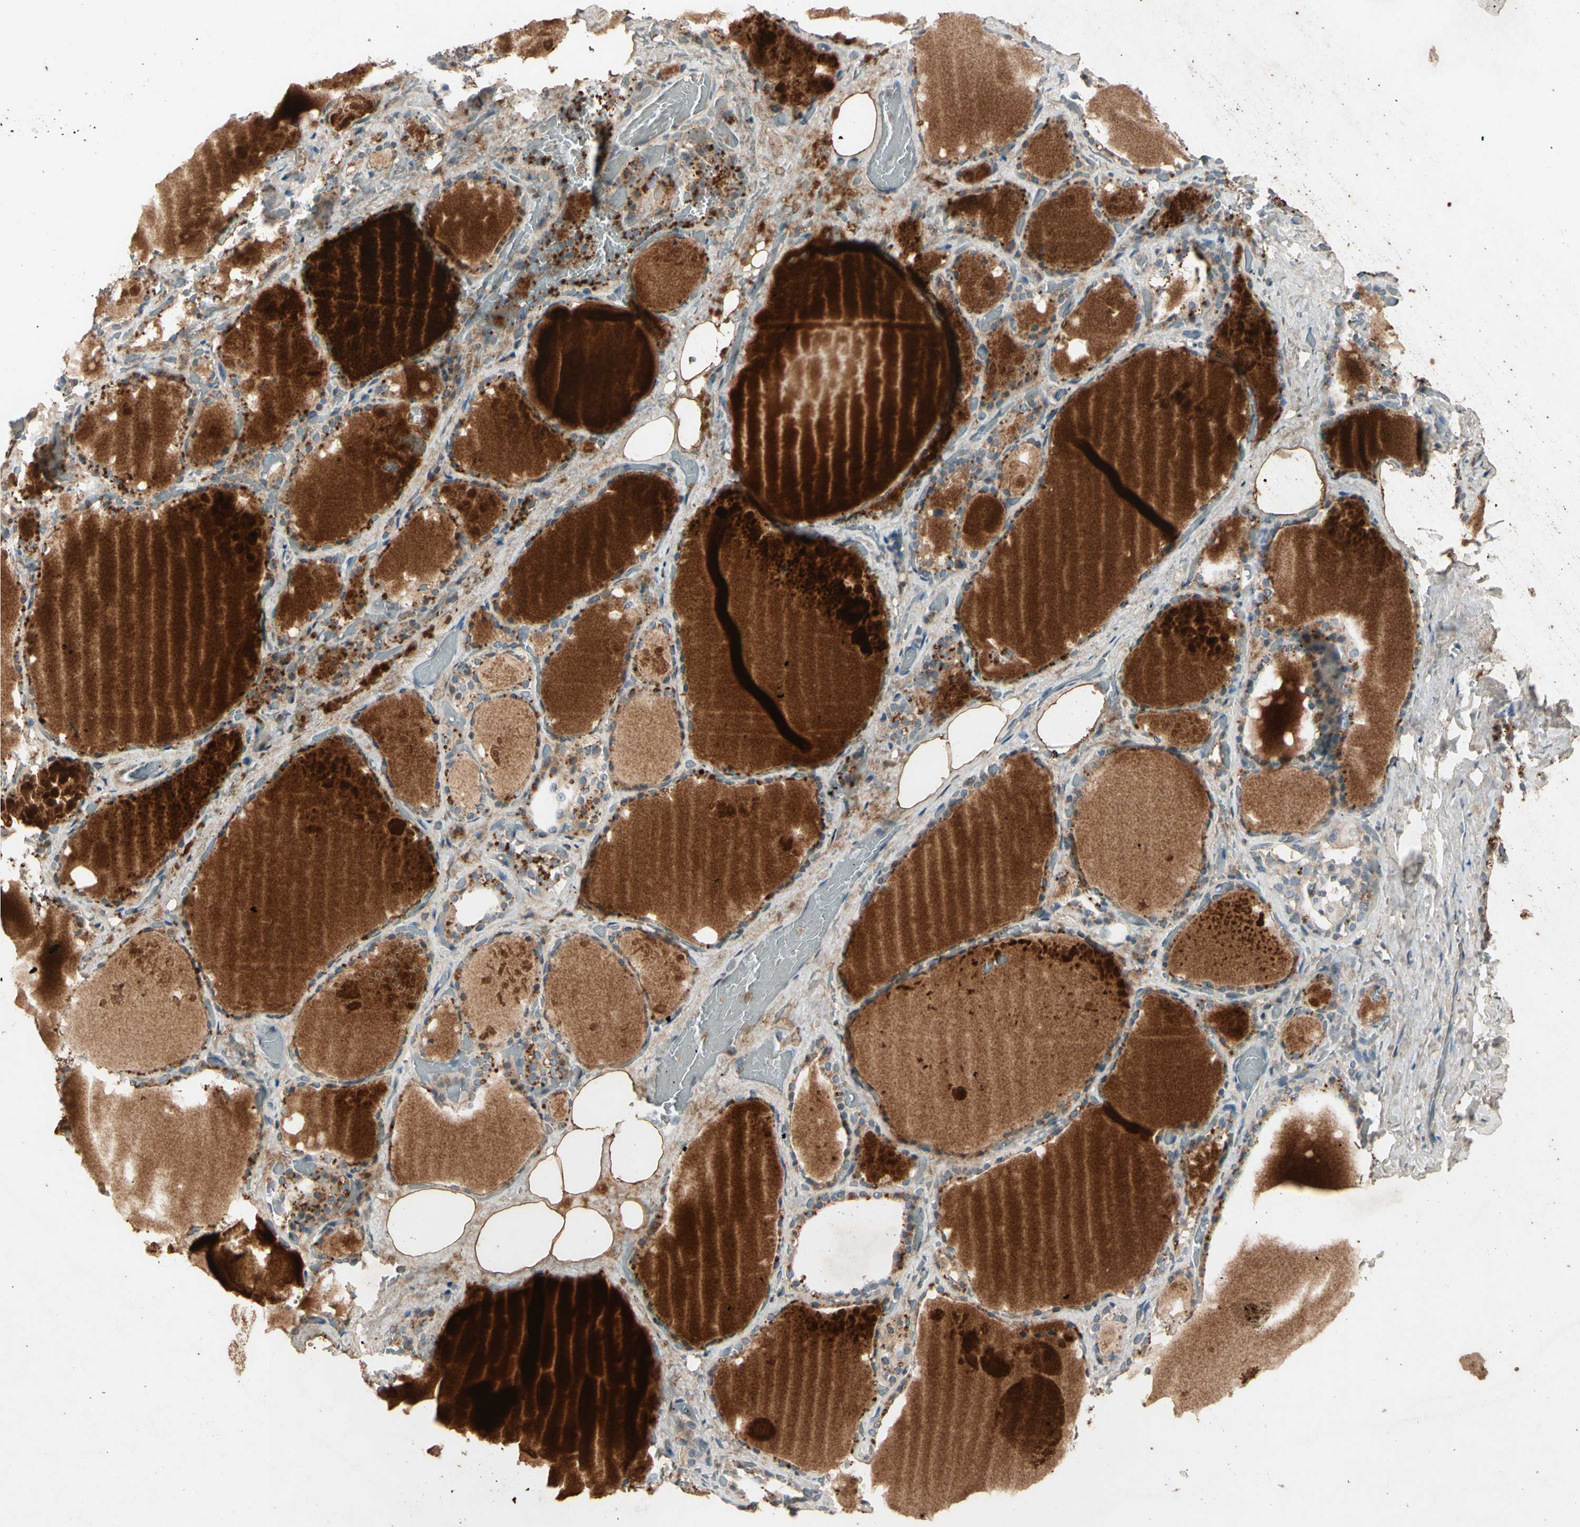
{"staining": {"intensity": "weak", "quantity": "25%-75%", "location": "cytoplasmic/membranous"}, "tissue": "thyroid gland", "cell_type": "Glandular cells", "image_type": "normal", "snomed": [{"axis": "morphology", "description": "Normal tissue, NOS"}, {"axis": "topography", "description": "Thyroid gland"}], "caption": "IHC staining of benign thyroid gland, which exhibits low levels of weak cytoplasmic/membranous staining in about 25%-75% of glandular cells indicating weak cytoplasmic/membranous protein staining. The staining was performed using DAB (brown) for protein detection and nuclei were counterstained in hematoxylin (blue).", "gene": "GPLD1", "patient": {"sex": "male", "age": 61}}